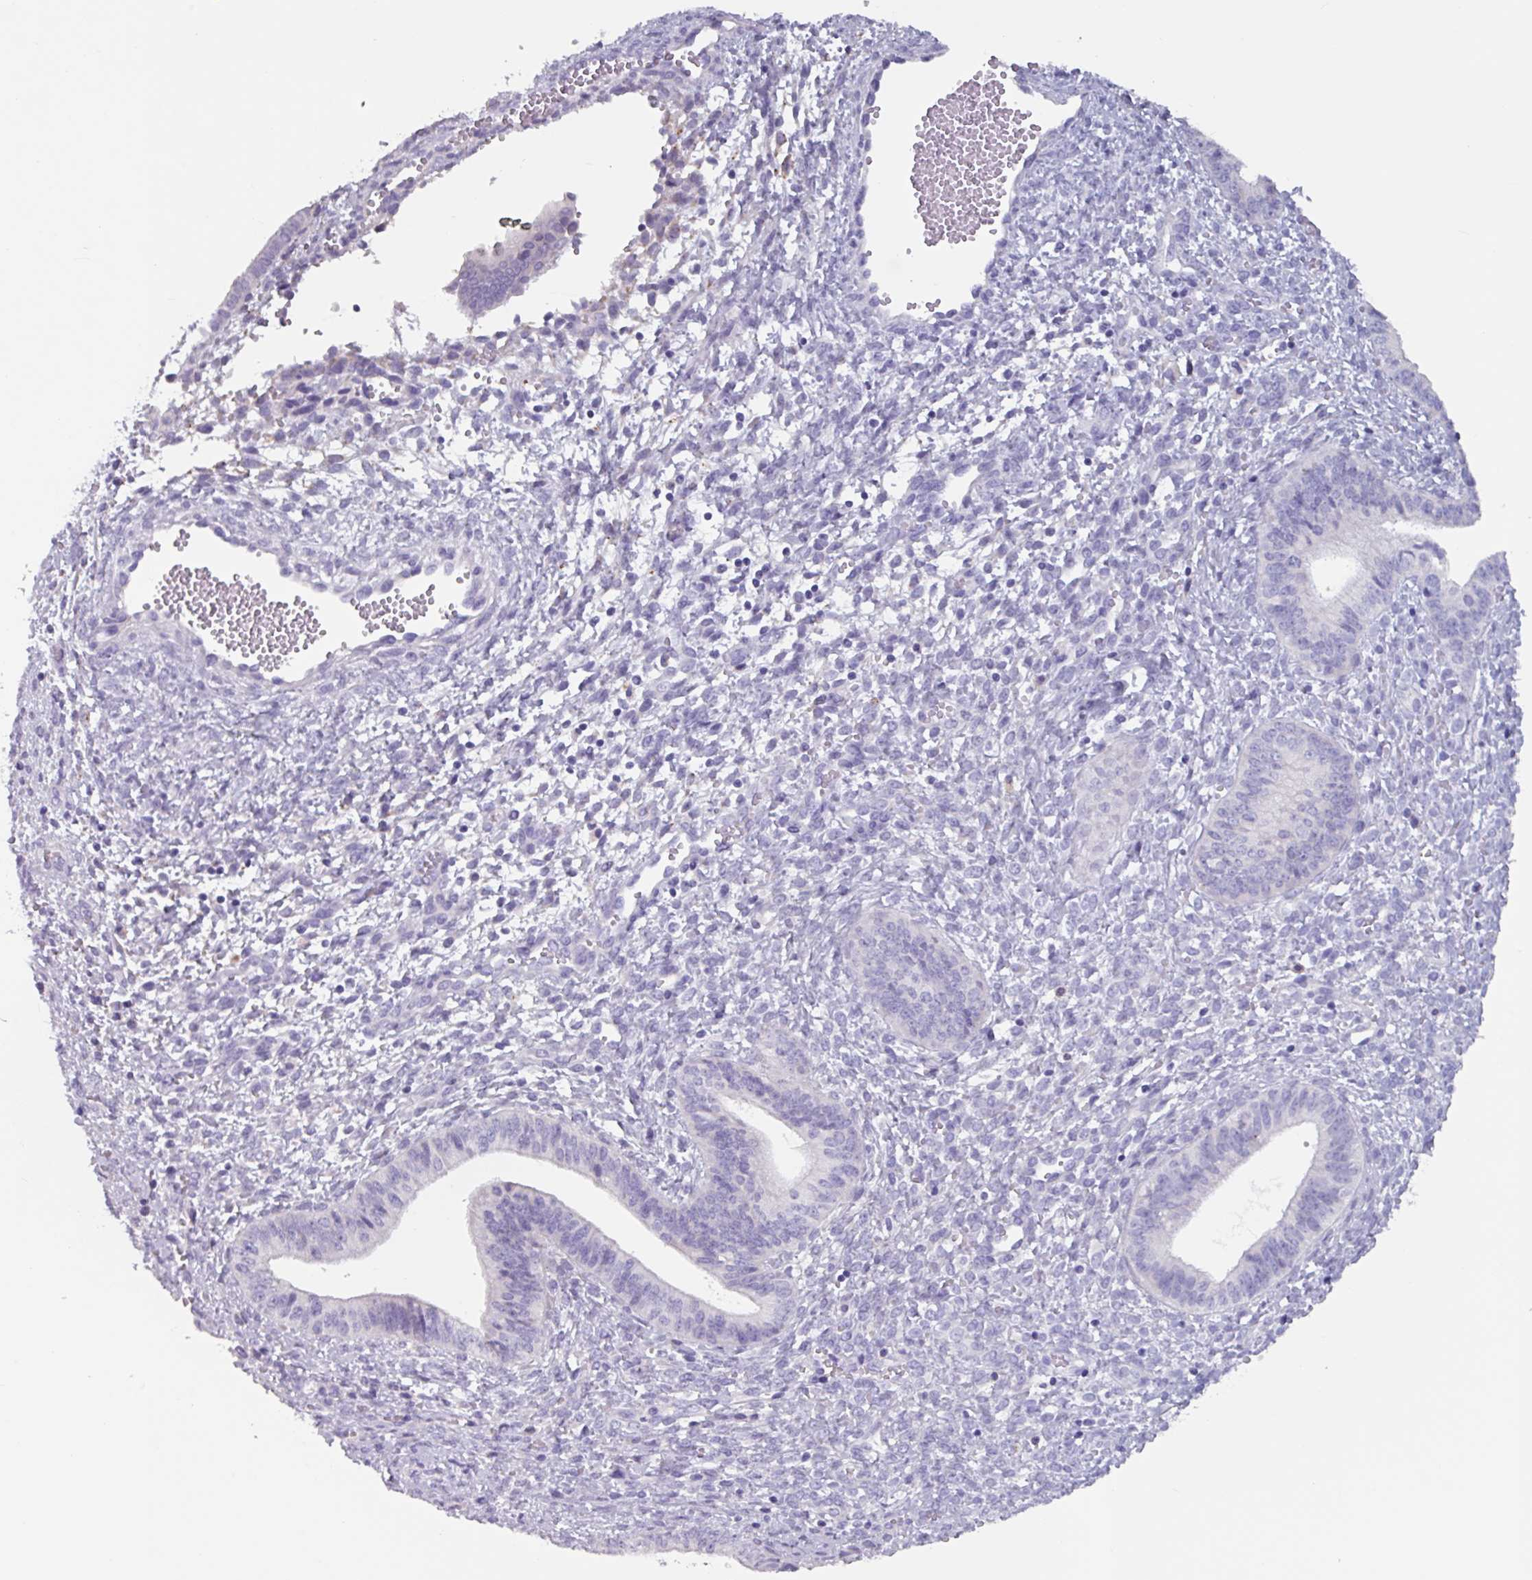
{"staining": {"intensity": "negative", "quantity": "none", "location": "none"}, "tissue": "cervical cancer", "cell_type": "Tumor cells", "image_type": "cancer", "snomed": [{"axis": "morphology", "description": "Squamous cell carcinoma, NOS"}, {"axis": "topography", "description": "Cervix"}], "caption": "Tumor cells are negative for protein expression in human cervical squamous cell carcinoma.", "gene": "OR2T10", "patient": {"sex": "female", "age": 59}}